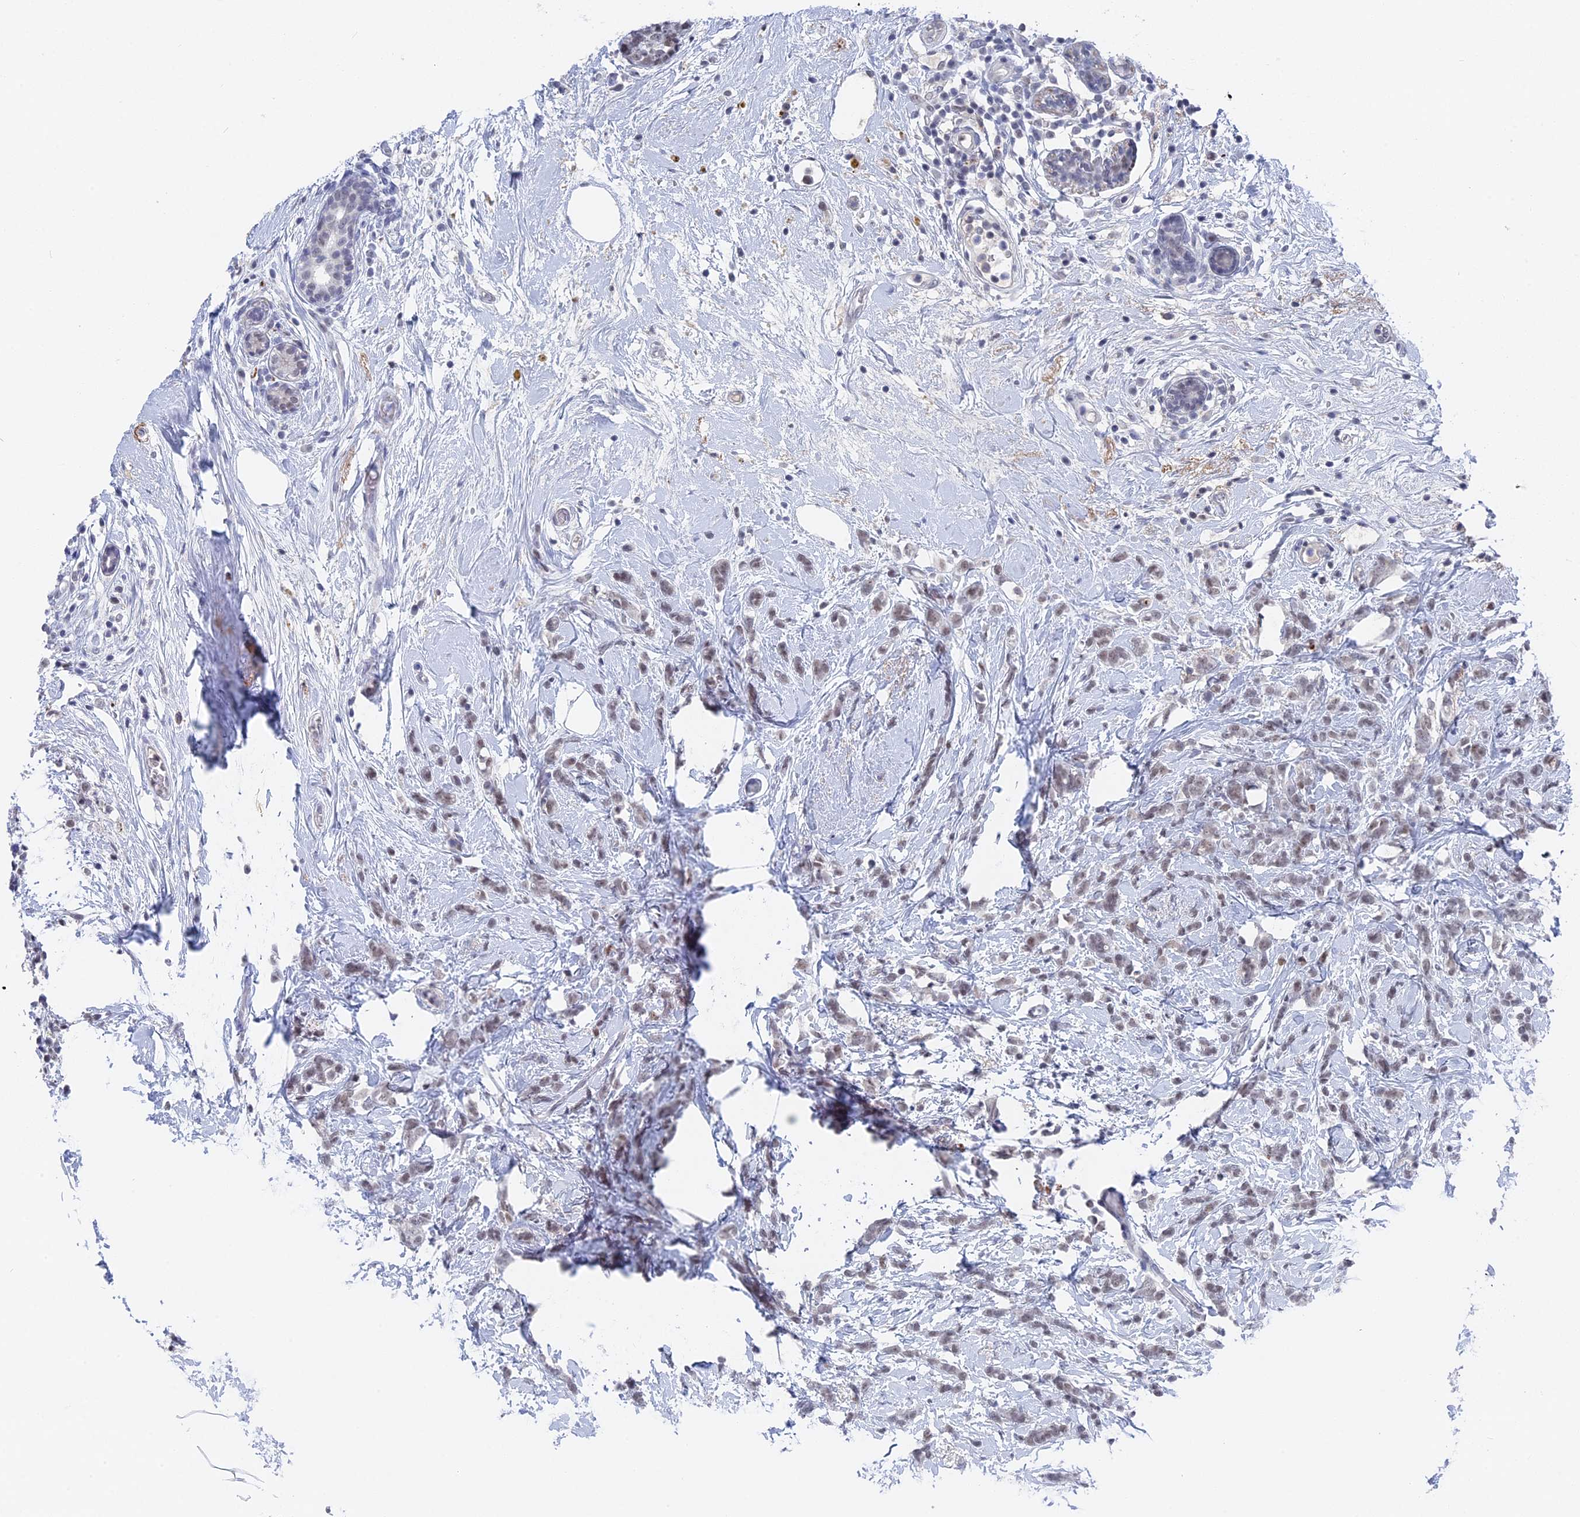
{"staining": {"intensity": "negative", "quantity": "none", "location": "none"}, "tissue": "breast cancer", "cell_type": "Tumor cells", "image_type": "cancer", "snomed": [{"axis": "morphology", "description": "Lobular carcinoma"}, {"axis": "topography", "description": "Breast"}], "caption": "This is an immunohistochemistry histopathology image of human breast cancer. There is no staining in tumor cells.", "gene": "BRD2", "patient": {"sex": "female", "age": 58}}